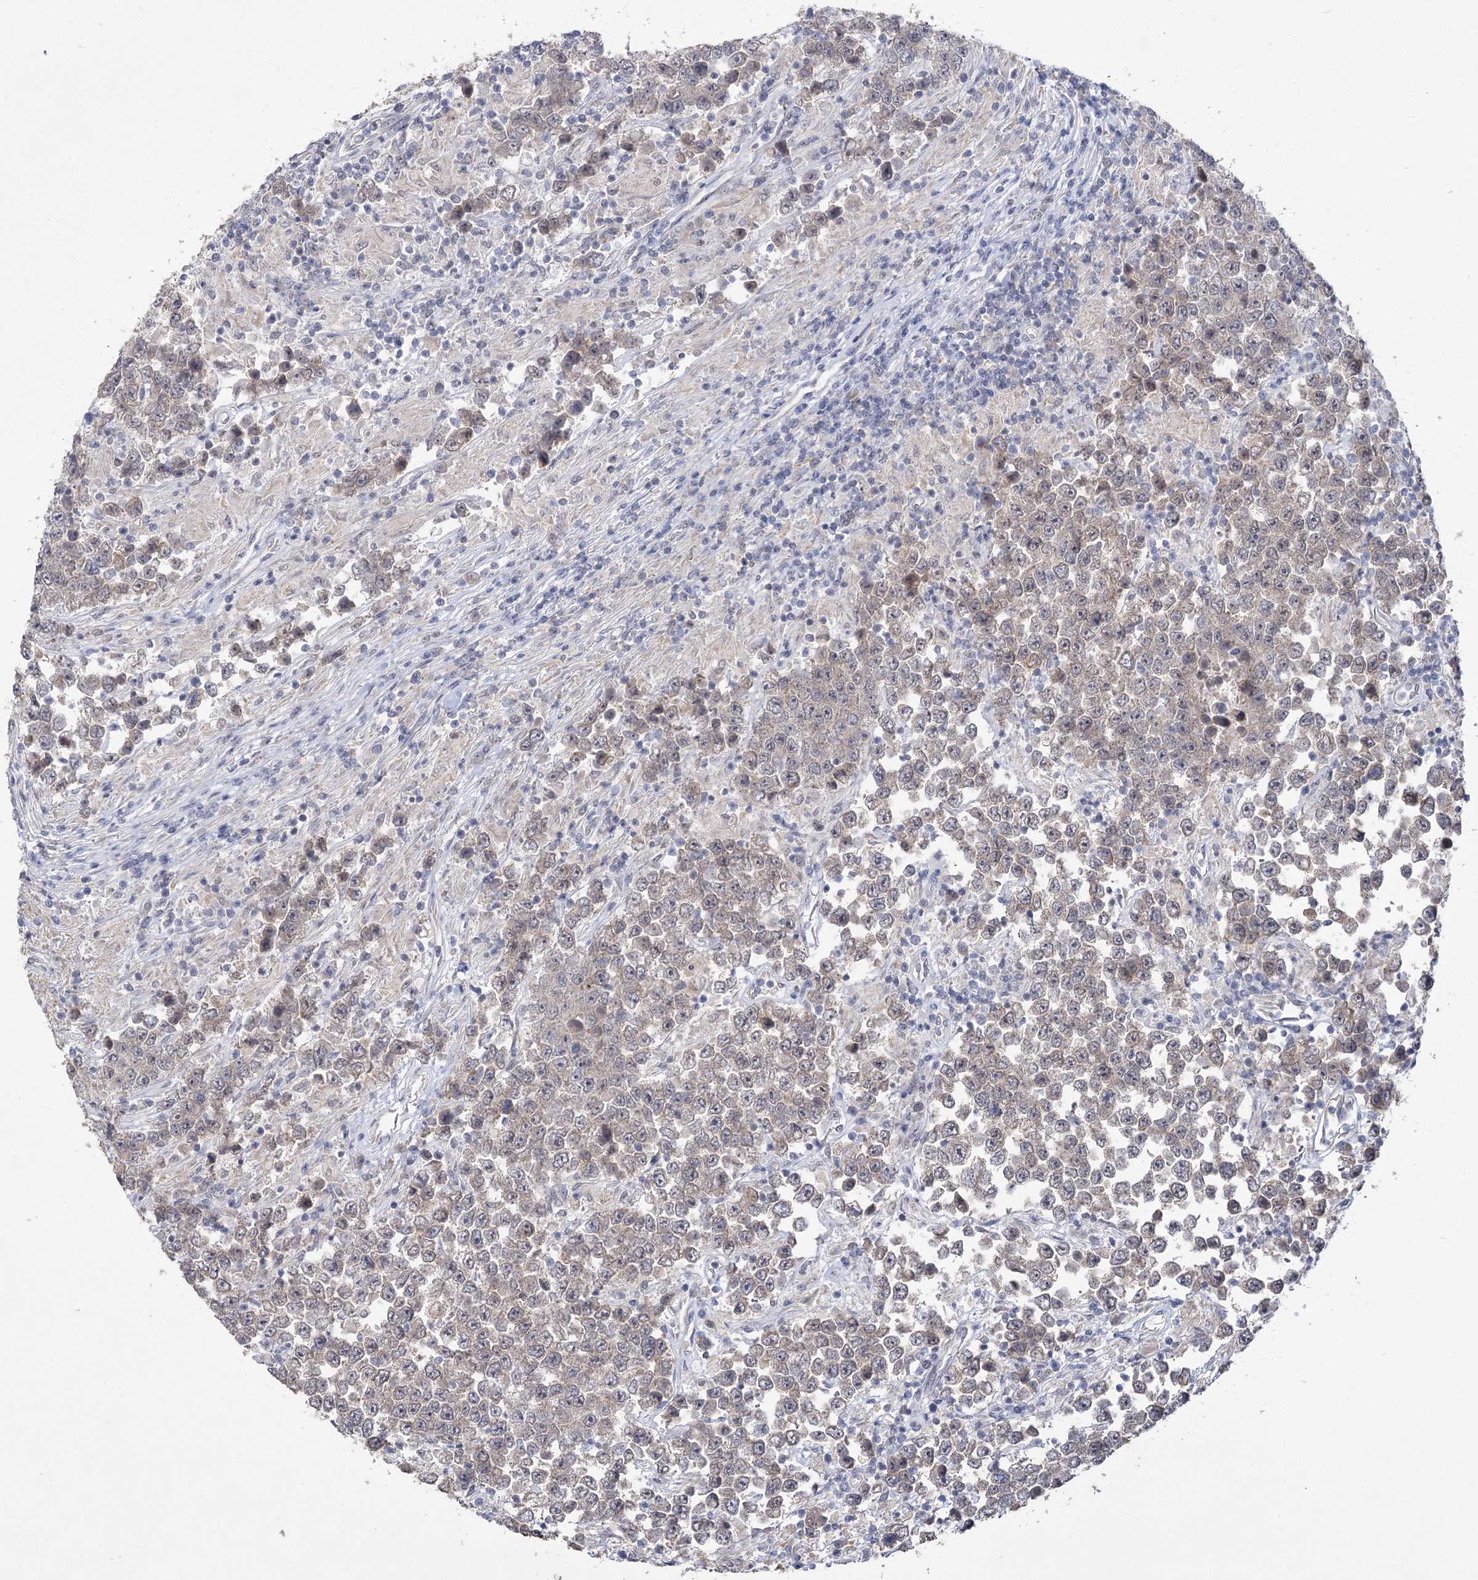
{"staining": {"intensity": "negative", "quantity": "none", "location": "none"}, "tissue": "testis cancer", "cell_type": "Tumor cells", "image_type": "cancer", "snomed": [{"axis": "morphology", "description": "Normal tissue, NOS"}, {"axis": "morphology", "description": "Urothelial carcinoma, High grade"}, {"axis": "morphology", "description": "Seminoma, NOS"}, {"axis": "morphology", "description": "Carcinoma, Embryonal, NOS"}, {"axis": "topography", "description": "Urinary bladder"}, {"axis": "topography", "description": "Testis"}], "caption": "The micrograph displays no significant expression in tumor cells of embryonal carcinoma (testis).", "gene": "PHYHIPL", "patient": {"sex": "male", "age": 41}}